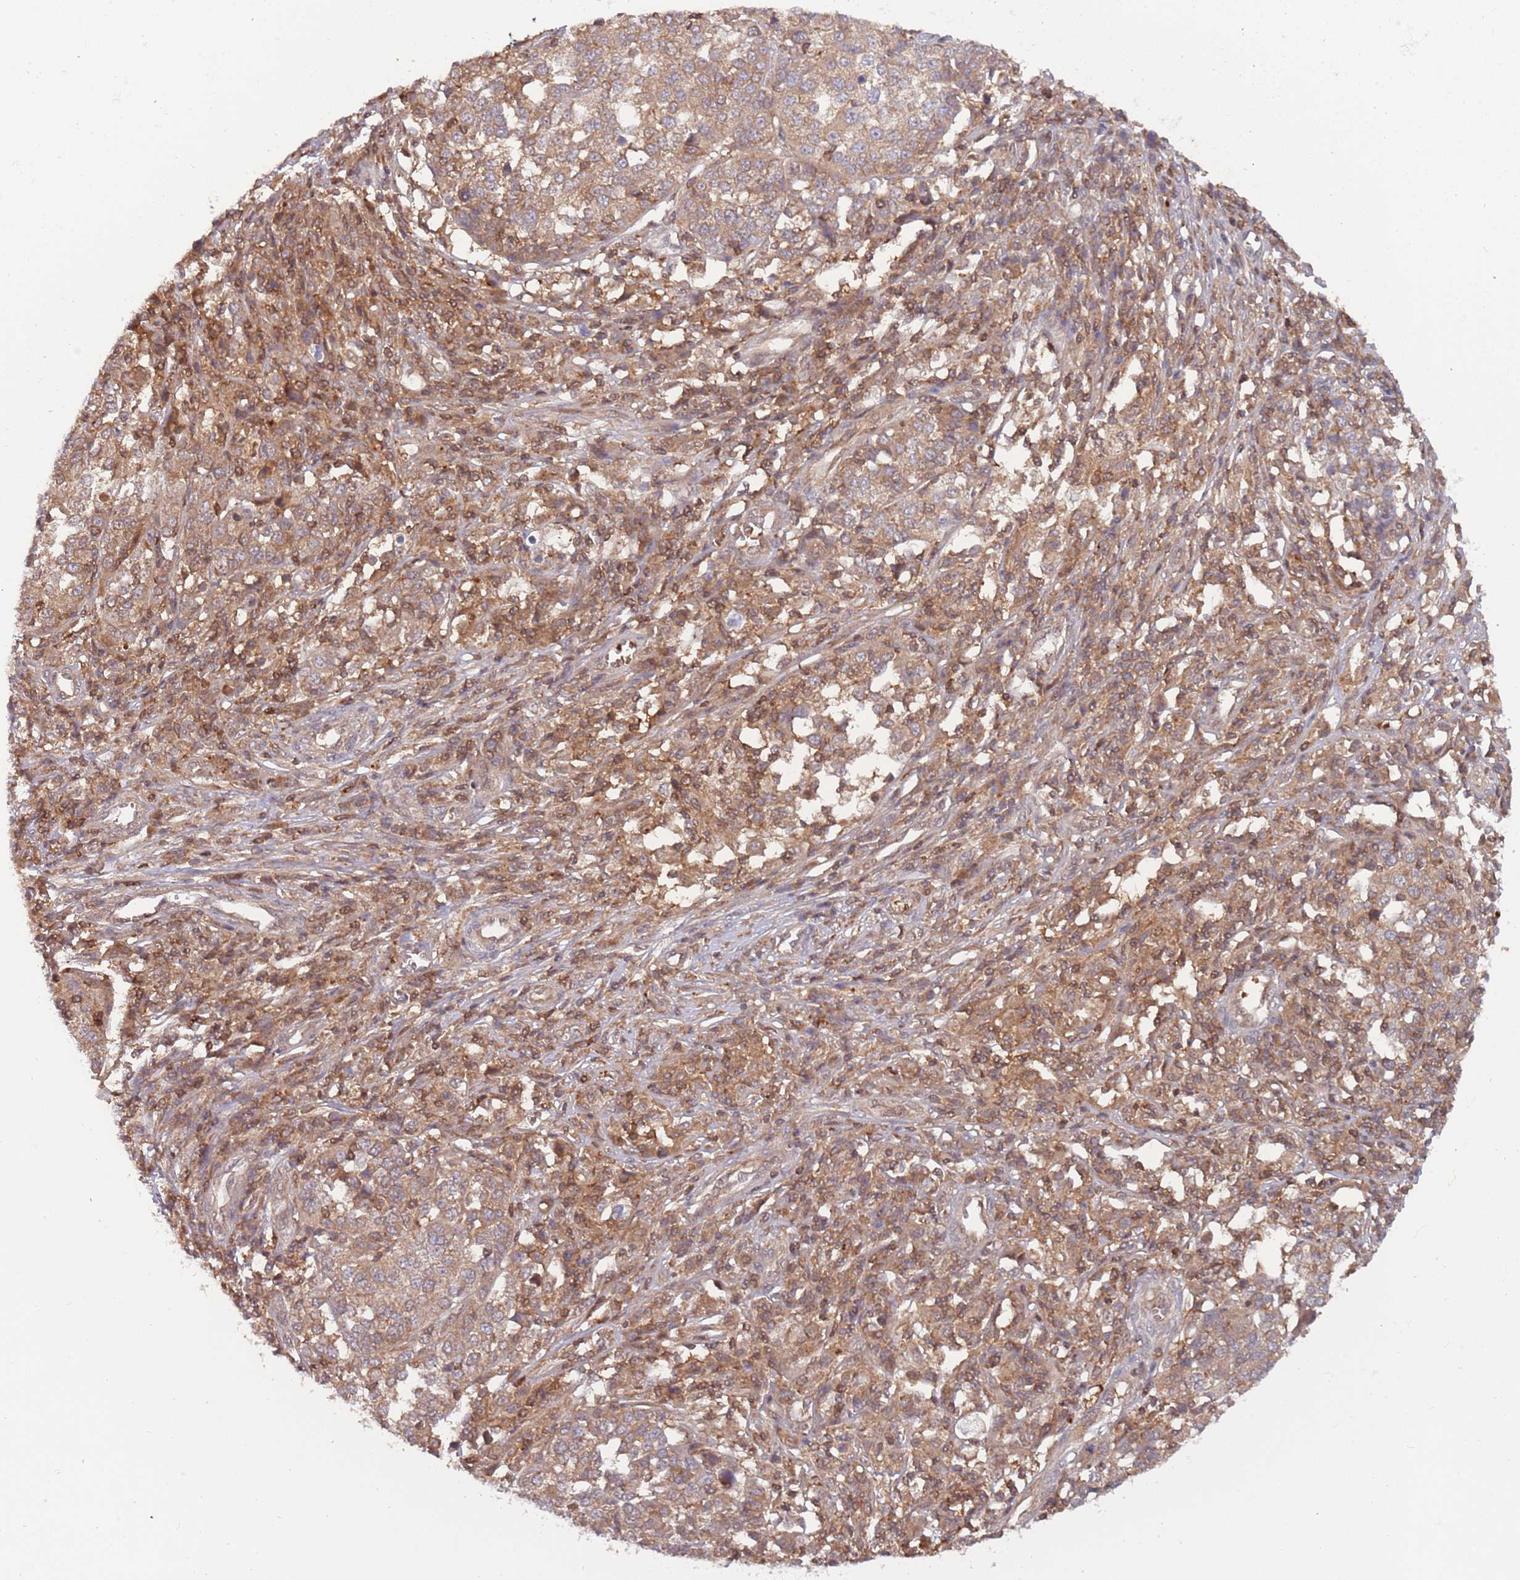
{"staining": {"intensity": "moderate", "quantity": "25%-75%", "location": "cytoplasmic/membranous"}, "tissue": "melanoma", "cell_type": "Tumor cells", "image_type": "cancer", "snomed": [{"axis": "morphology", "description": "Malignant melanoma, Metastatic site"}, {"axis": "topography", "description": "Lymph node"}], "caption": "The immunohistochemical stain highlights moderate cytoplasmic/membranous positivity in tumor cells of malignant melanoma (metastatic site) tissue. The staining was performed using DAB (3,3'-diaminobenzidine) to visualize the protein expression in brown, while the nuclei were stained in blue with hematoxylin (Magnification: 20x).", "gene": "GSDMD", "patient": {"sex": "male", "age": 44}}